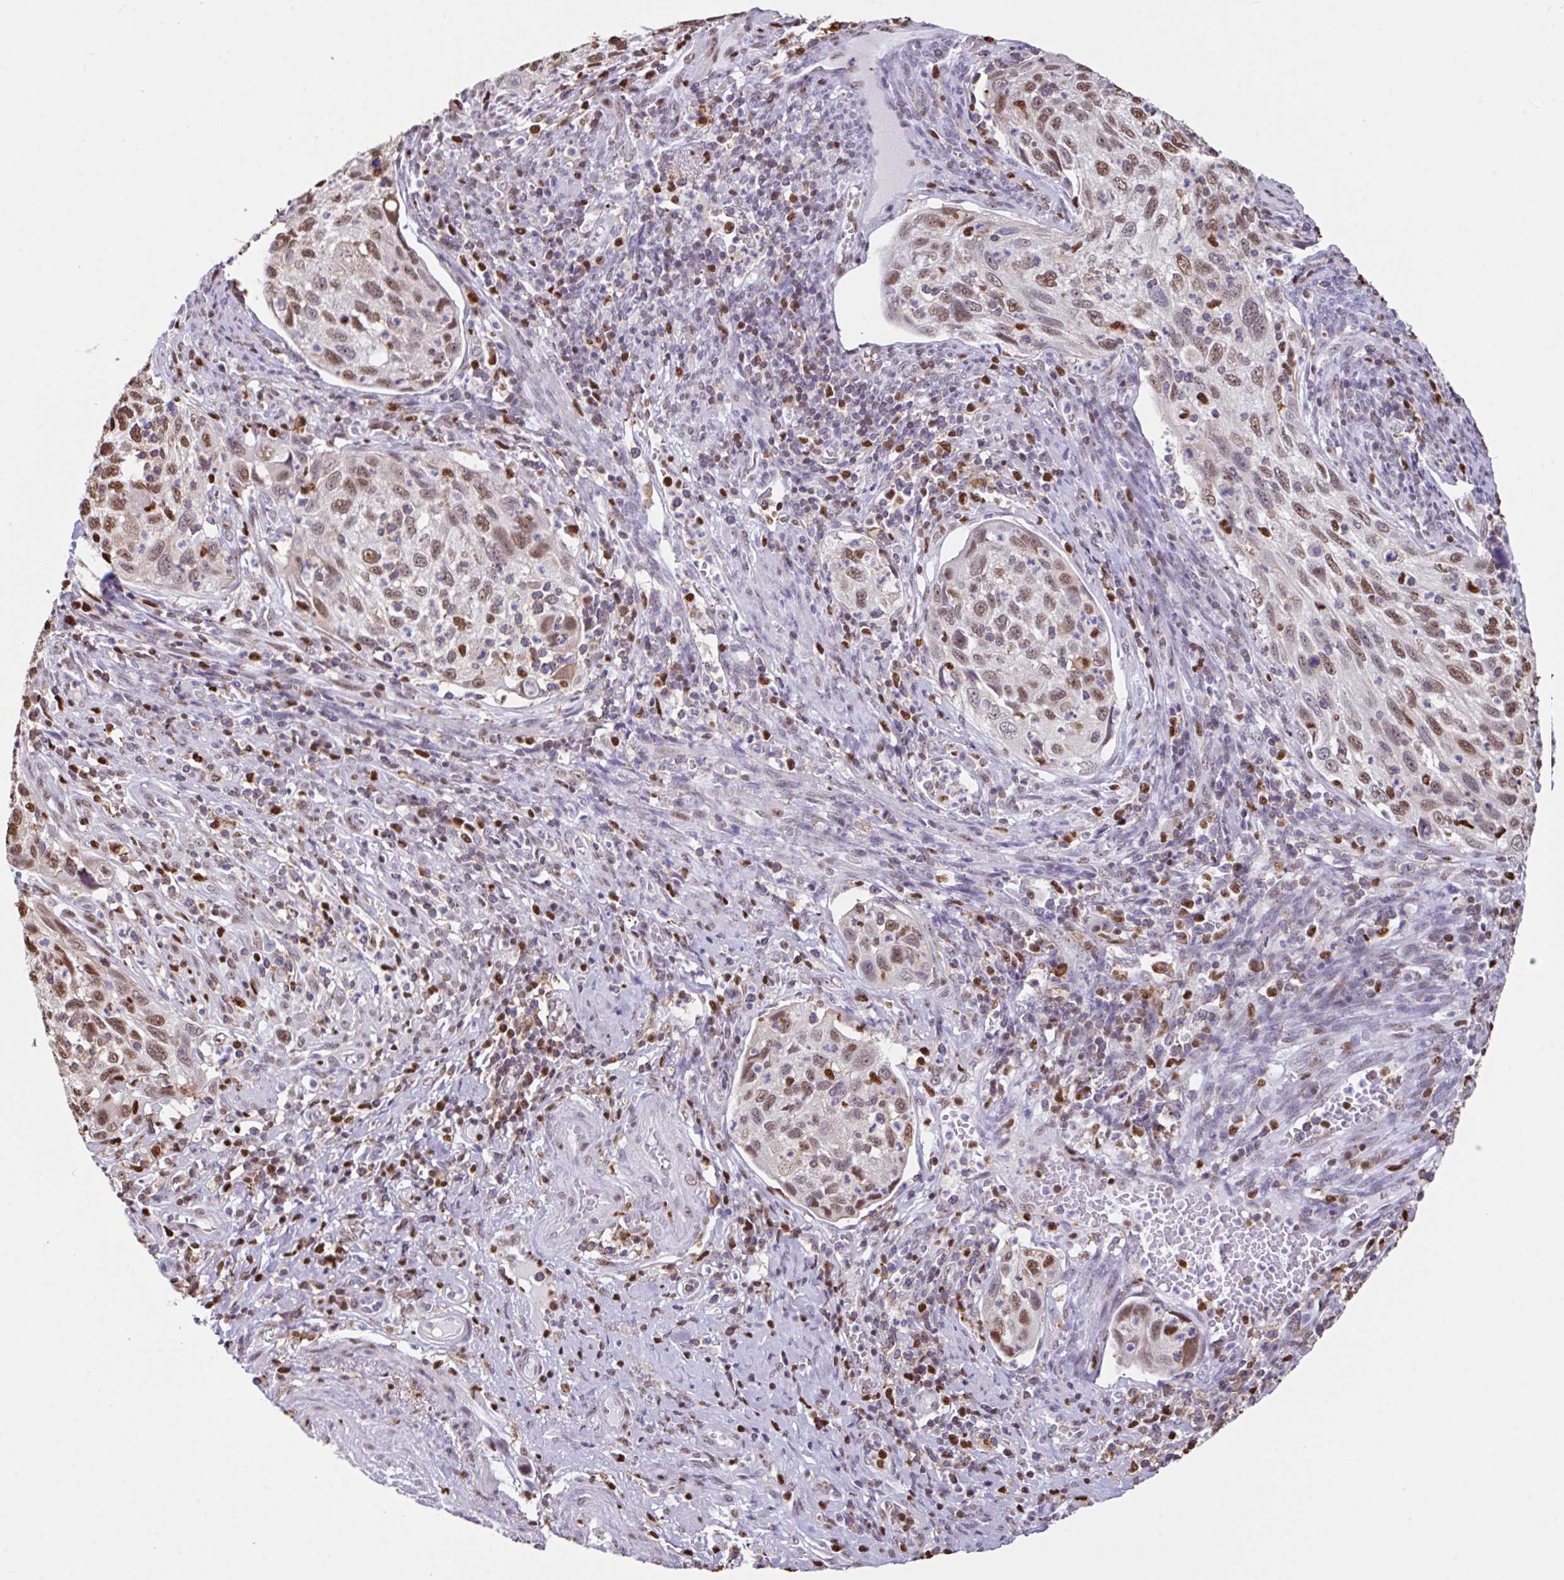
{"staining": {"intensity": "moderate", "quantity": ">75%", "location": "nuclear"}, "tissue": "cervical cancer", "cell_type": "Tumor cells", "image_type": "cancer", "snomed": [{"axis": "morphology", "description": "Squamous cell carcinoma, NOS"}, {"axis": "topography", "description": "Cervix"}], "caption": "Cervical cancer stained with DAB immunohistochemistry (IHC) displays medium levels of moderate nuclear expression in approximately >75% of tumor cells.", "gene": "BTBD10", "patient": {"sex": "female", "age": 70}}